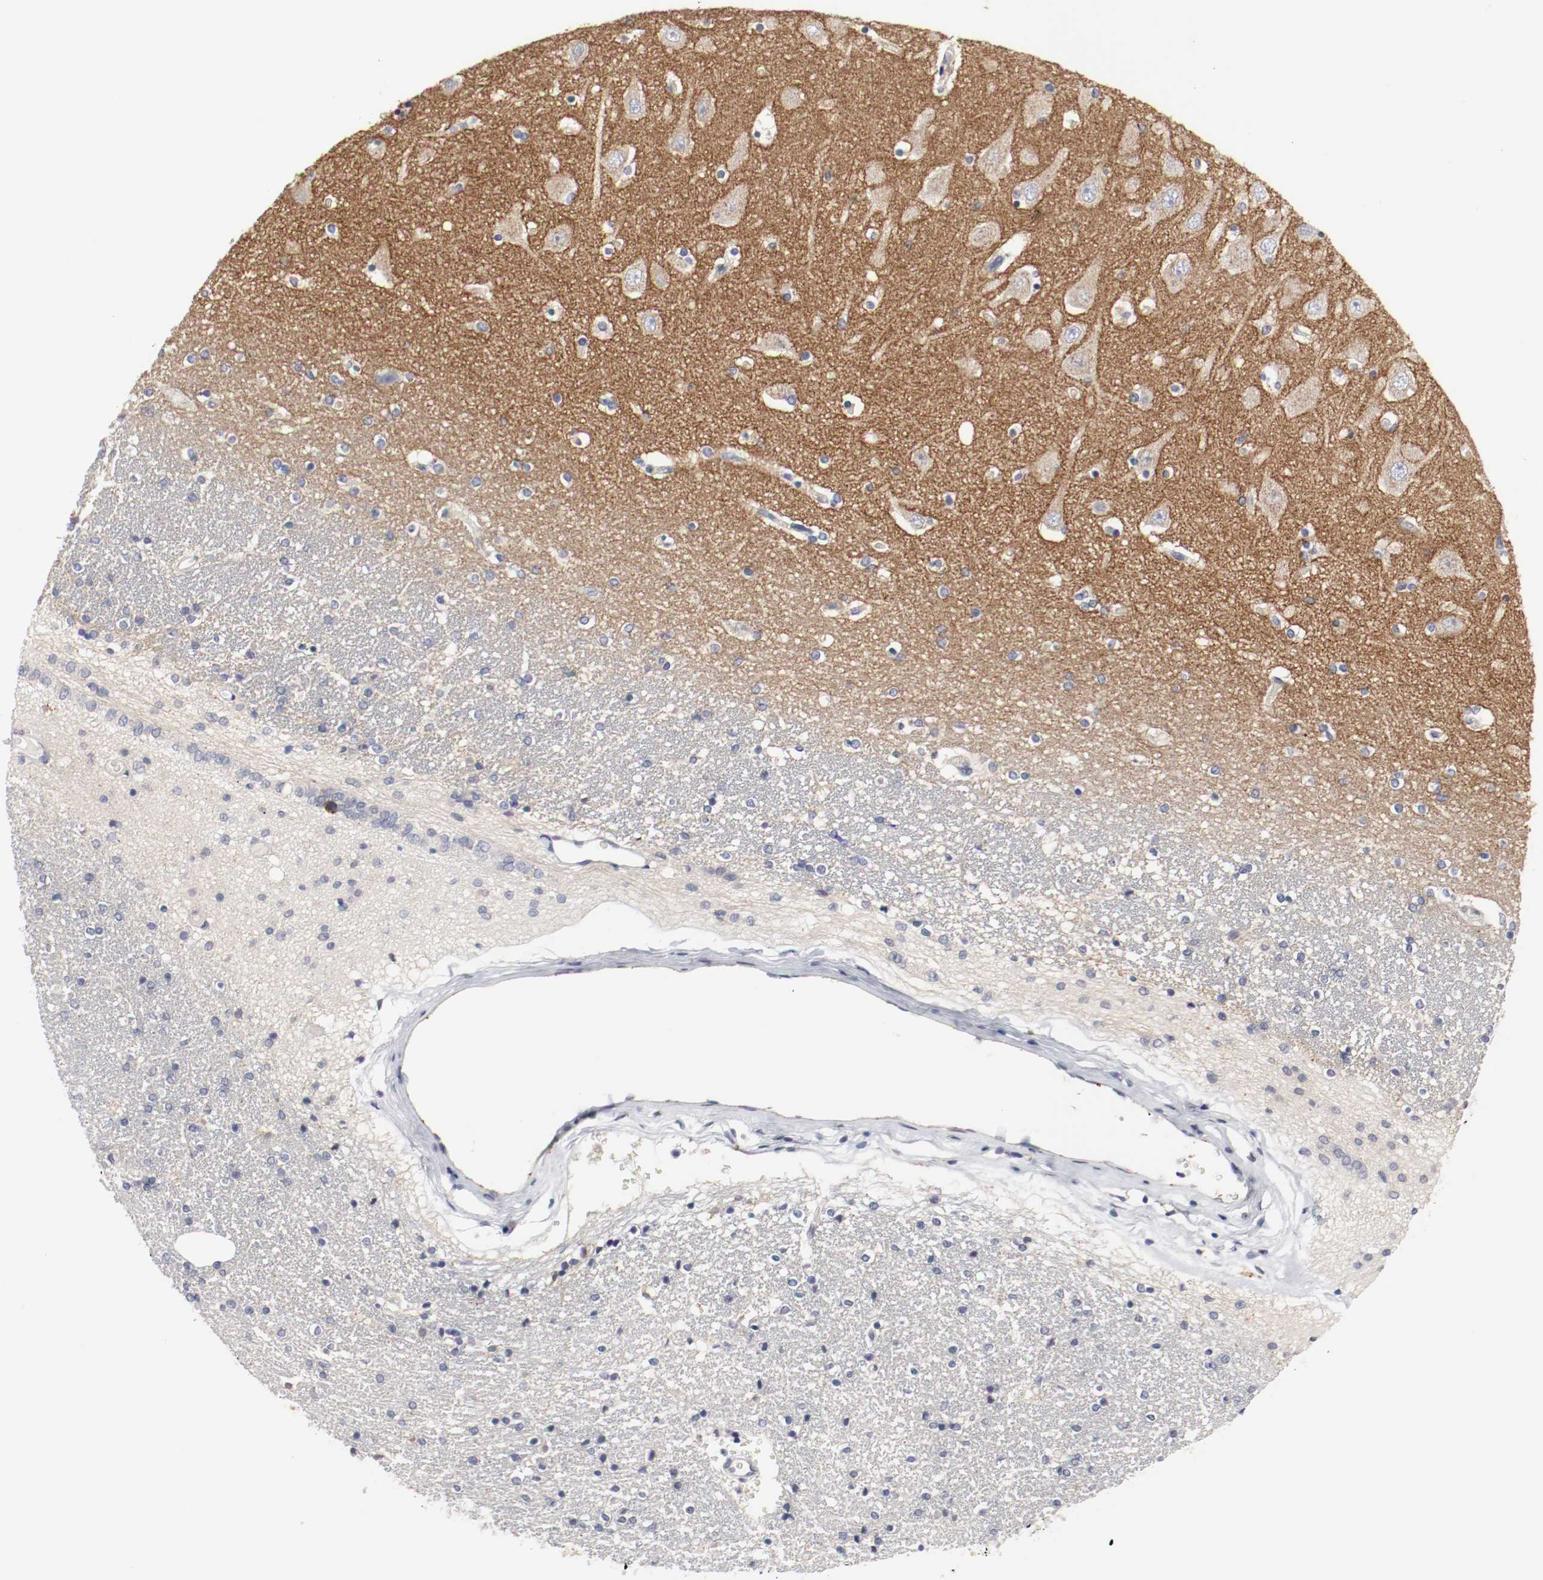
{"staining": {"intensity": "negative", "quantity": "none", "location": "none"}, "tissue": "hippocampus", "cell_type": "Glial cells", "image_type": "normal", "snomed": [{"axis": "morphology", "description": "Normal tissue, NOS"}, {"axis": "topography", "description": "Hippocampus"}], "caption": "A high-resolution photomicrograph shows immunohistochemistry (IHC) staining of normal hippocampus, which shows no significant expression in glial cells.", "gene": "KIT", "patient": {"sex": "female", "age": 54}}